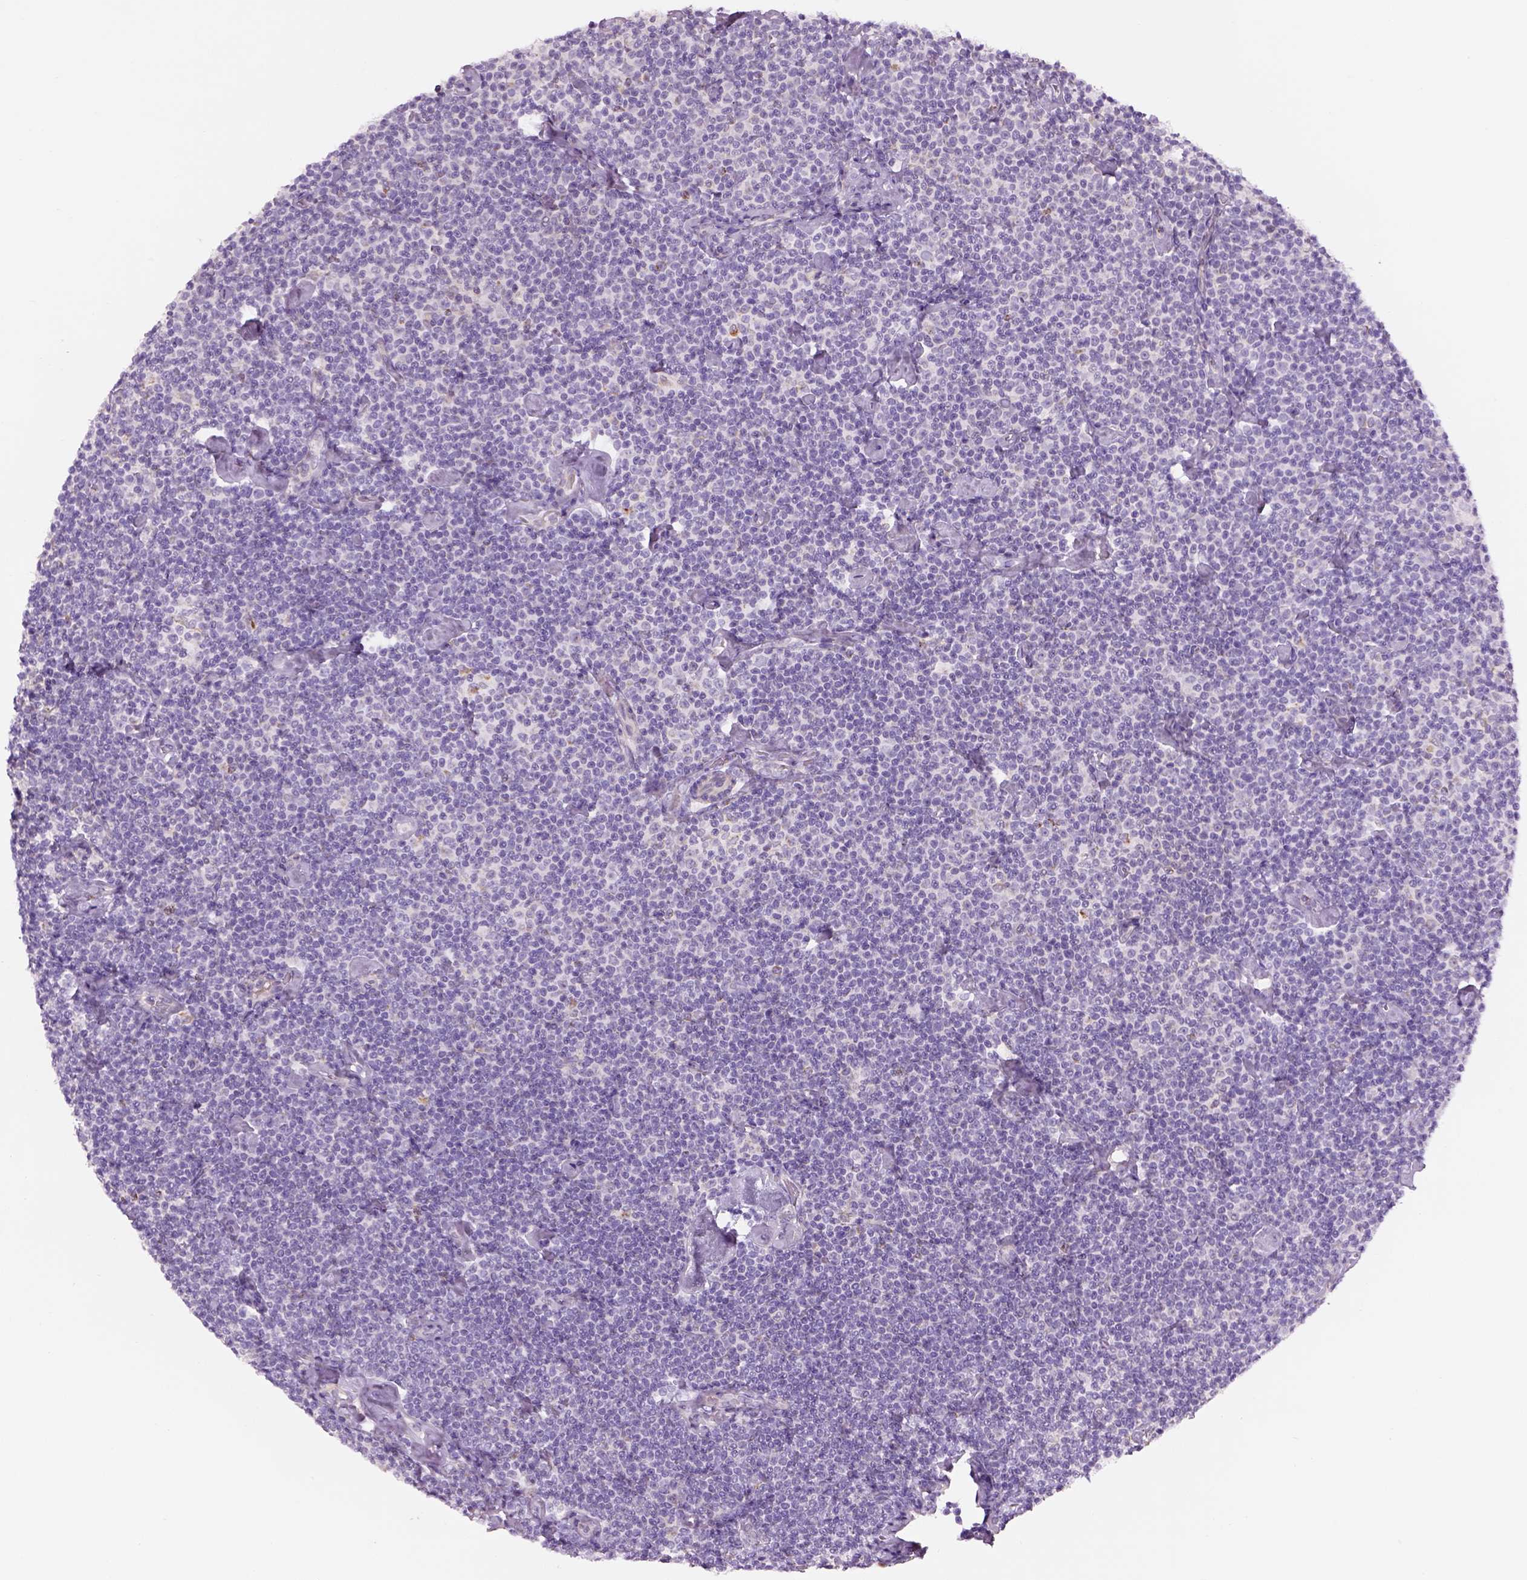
{"staining": {"intensity": "negative", "quantity": "none", "location": "none"}, "tissue": "lymphoma", "cell_type": "Tumor cells", "image_type": "cancer", "snomed": [{"axis": "morphology", "description": "Malignant lymphoma, non-Hodgkin's type, Low grade"}, {"axis": "topography", "description": "Lymph node"}], "caption": "High magnification brightfield microscopy of lymphoma stained with DAB (3,3'-diaminobenzidine) (brown) and counterstained with hematoxylin (blue): tumor cells show no significant positivity.", "gene": "IFT52", "patient": {"sex": "male", "age": 81}}